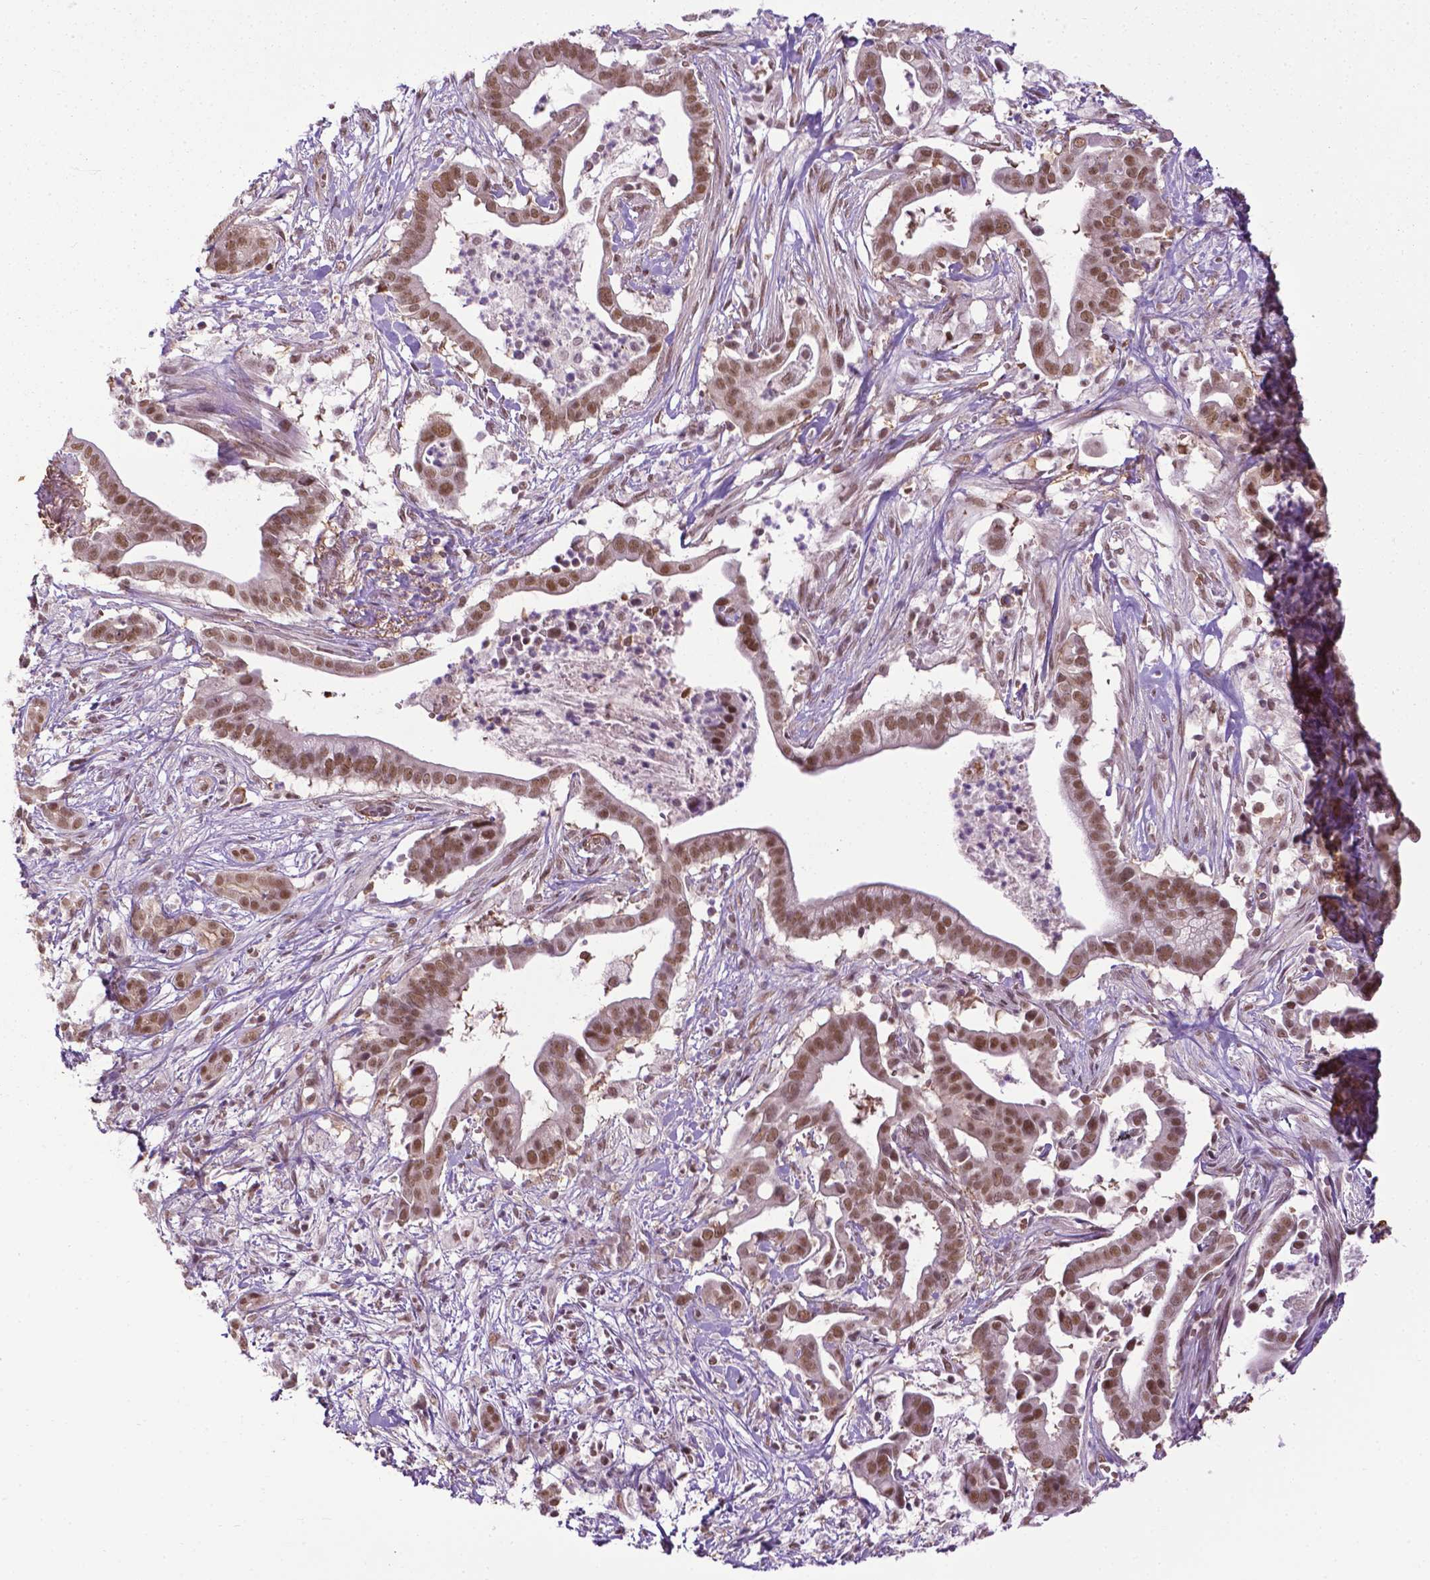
{"staining": {"intensity": "moderate", "quantity": ">75%", "location": "nuclear"}, "tissue": "pancreatic cancer", "cell_type": "Tumor cells", "image_type": "cancer", "snomed": [{"axis": "morphology", "description": "Adenocarcinoma, NOS"}, {"axis": "topography", "description": "Pancreas"}], "caption": "Immunohistochemical staining of pancreatic cancer (adenocarcinoma) exhibits moderate nuclear protein expression in approximately >75% of tumor cells.", "gene": "UBQLN4", "patient": {"sex": "male", "age": 61}}